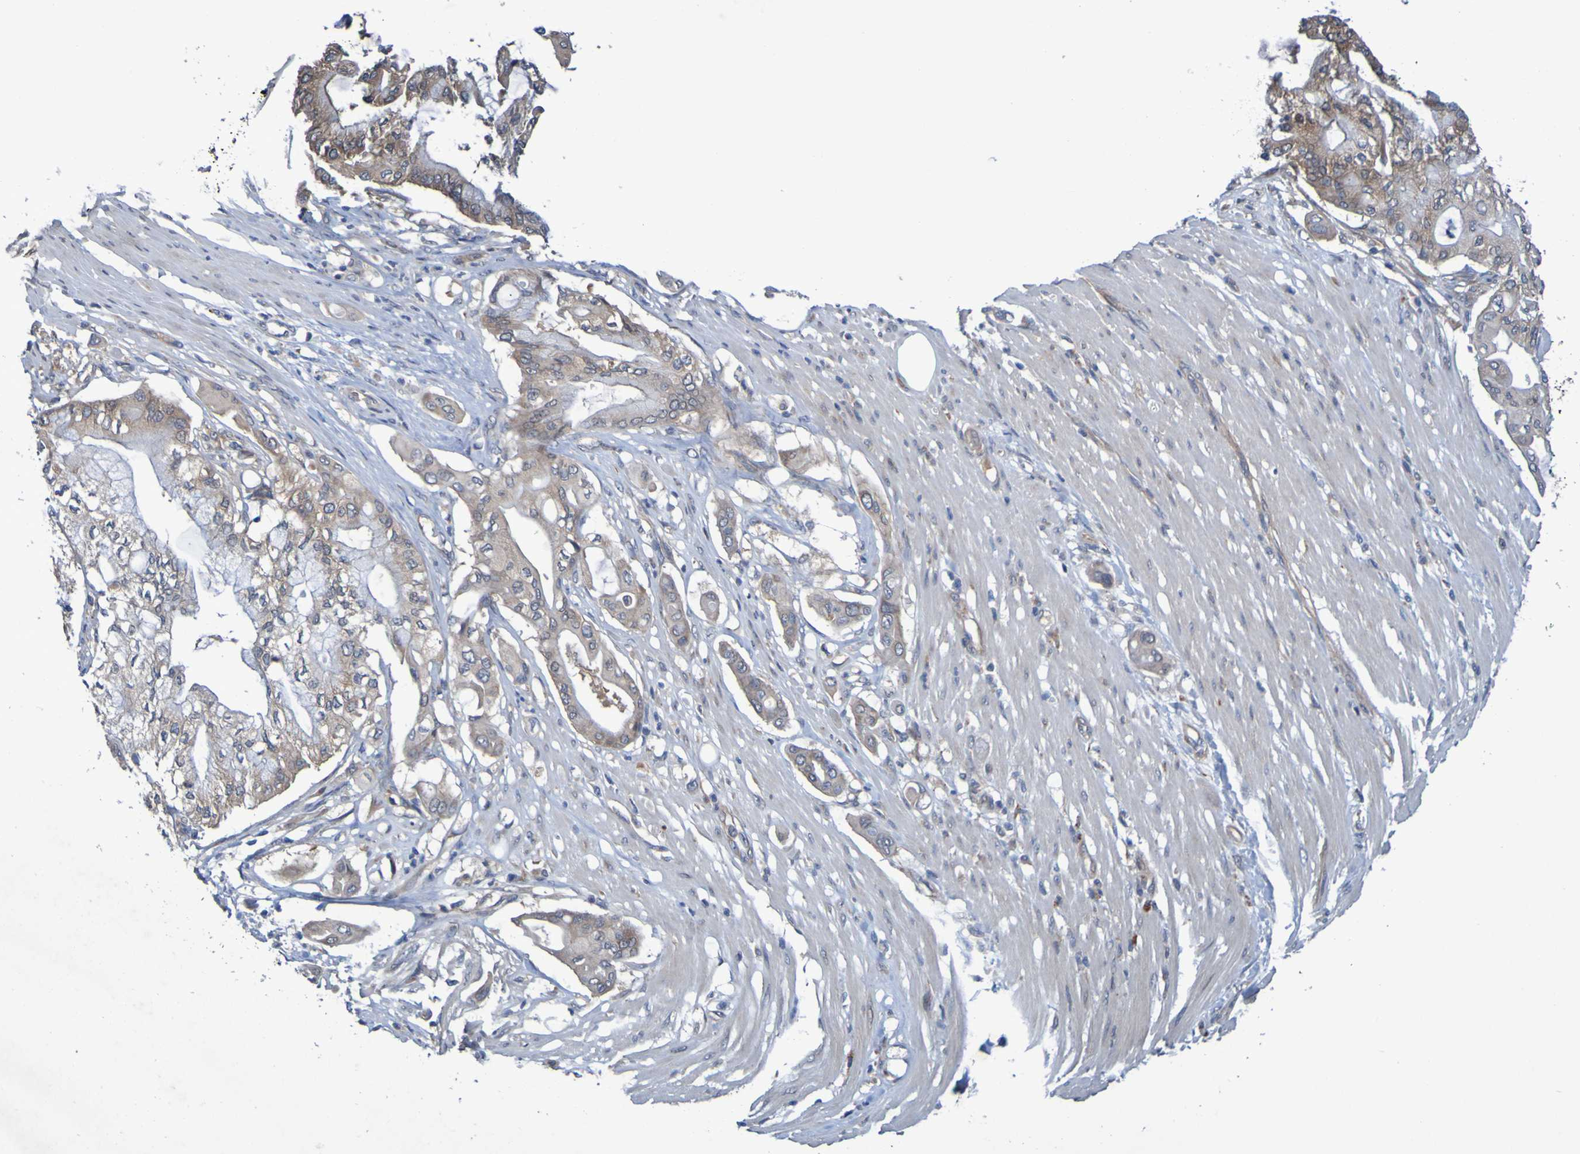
{"staining": {"intensity": "moderate", "quantity": ">75%", "location": "cytoplasmic/membranous"}, "tissue": "pancreatic cancer", "cell_type": "Tumor cells", "image_type": "cancer", "snomed": [{"axis": "morphology", "description": "Adenocarcinoma, NOS"}, {"axis": "morphology", "description": "Adenocarcinoma, metastatic, NOS"}, {"axis": "topography", "description": "Lymph node"}, {"axis": "topography", "description": "Pancreas"}, {"axis": "topography", "description": "Duodenum"}], "caption": "This is an image of immunohistochemistry (IHC) staining of pancreatic cancer, which shows moderate staining in the cytoplasmic/membranous of tumor cells.", "gene": "SDK1", "patient": {"sex": "female", "age": 64}}